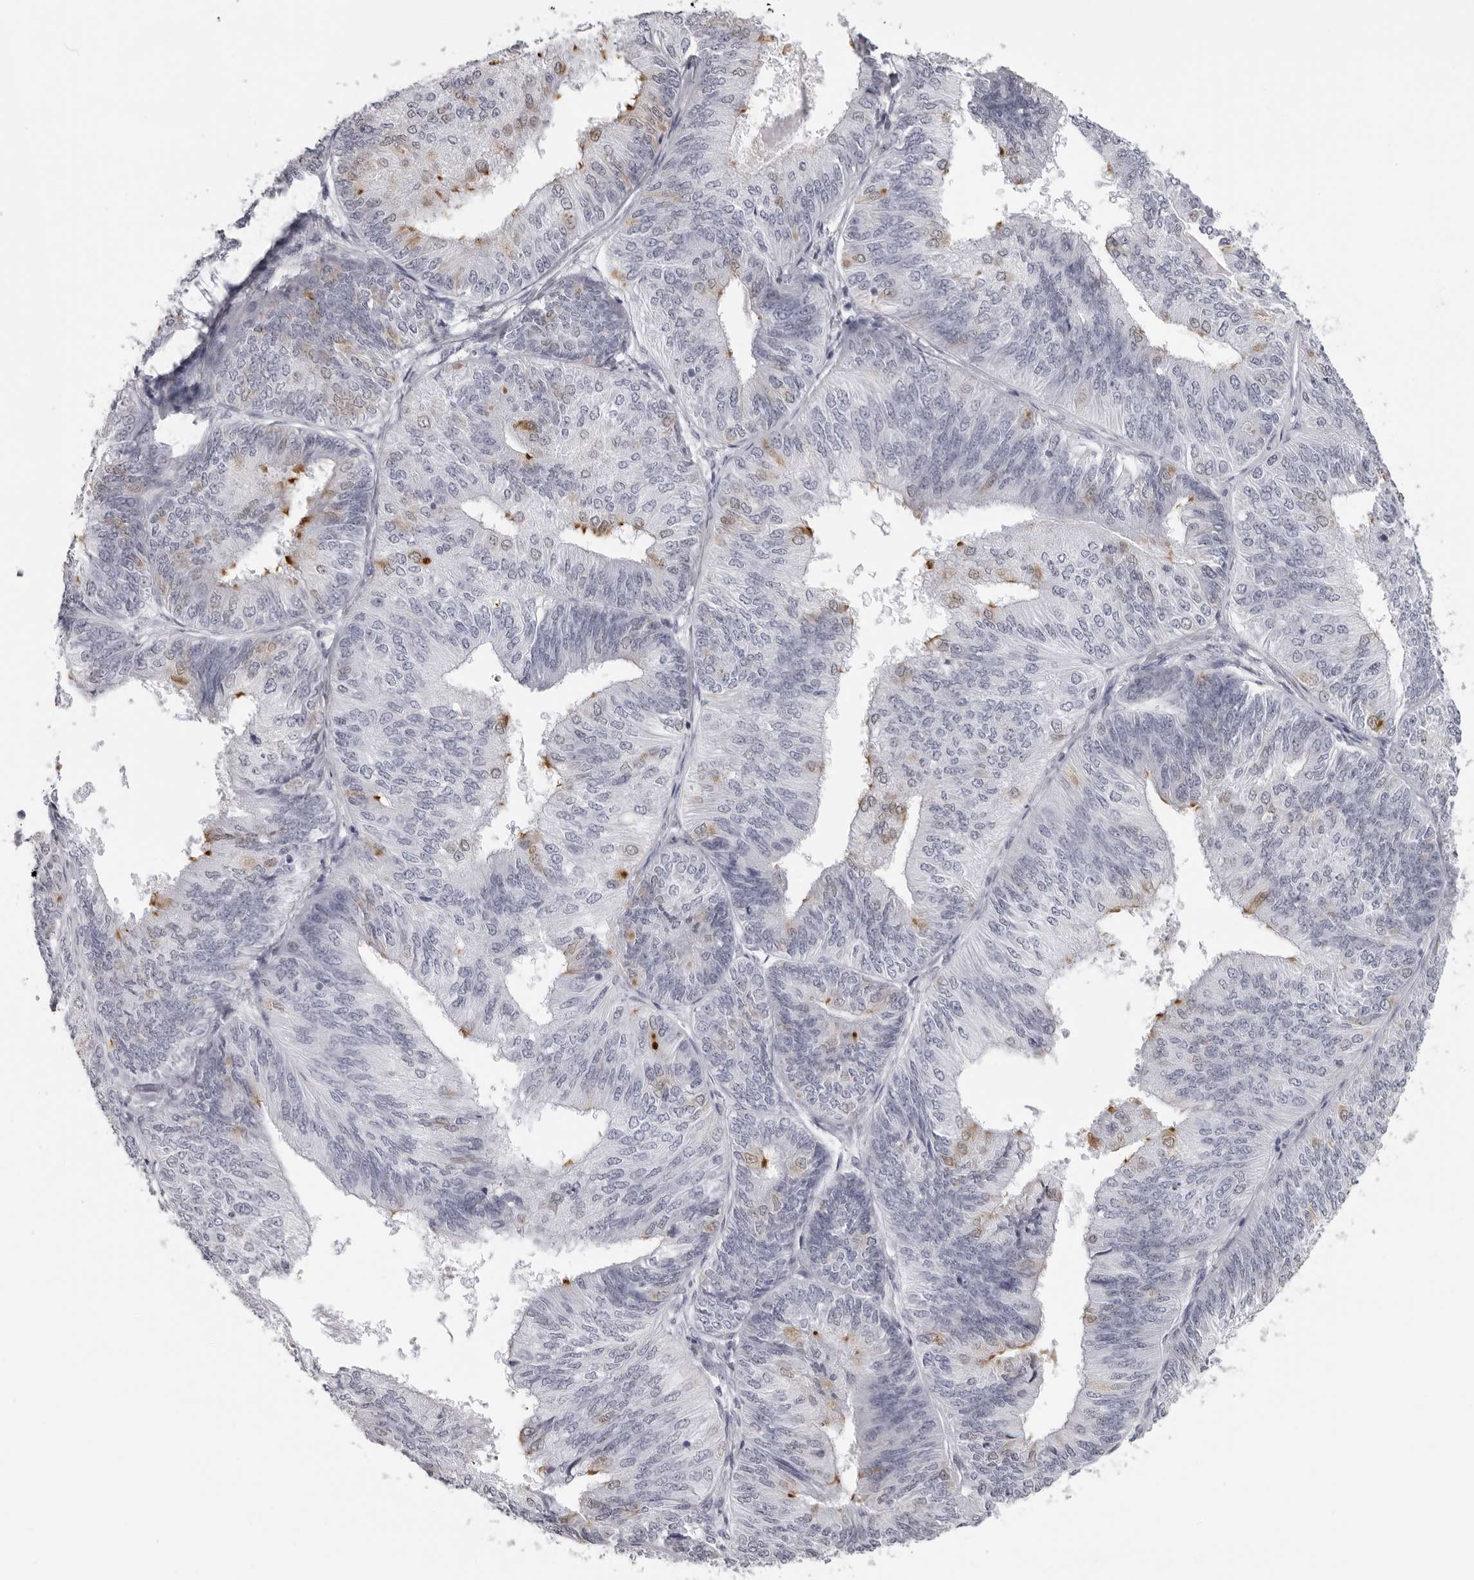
{"staining": {"intensity": "moderate", "quantity": "<25%", "location": "cytoplasmic/membranous"}, "tissue": "endometrial cancer", "cell_type": "Tumor cells", "image_type": "cancer", "snomed": [{"axis": "morphology", "description": "Adenocarcinoma, NOS"}, {"axis": "topography", "description": "Endometrium"}], "caption": "A micrograph of human endometrial cancer stained for a protein shows moderate cytoplasmic/membranous brown staining in tumor cells. (Stains: DAB (3,3'-diaminobenzidine) in brown, nuclei in blue, Microscopy: brightfield microscopy at high magnification).", "gene": "DNALI1", "patient": {"sex": "female", "age": 58}}